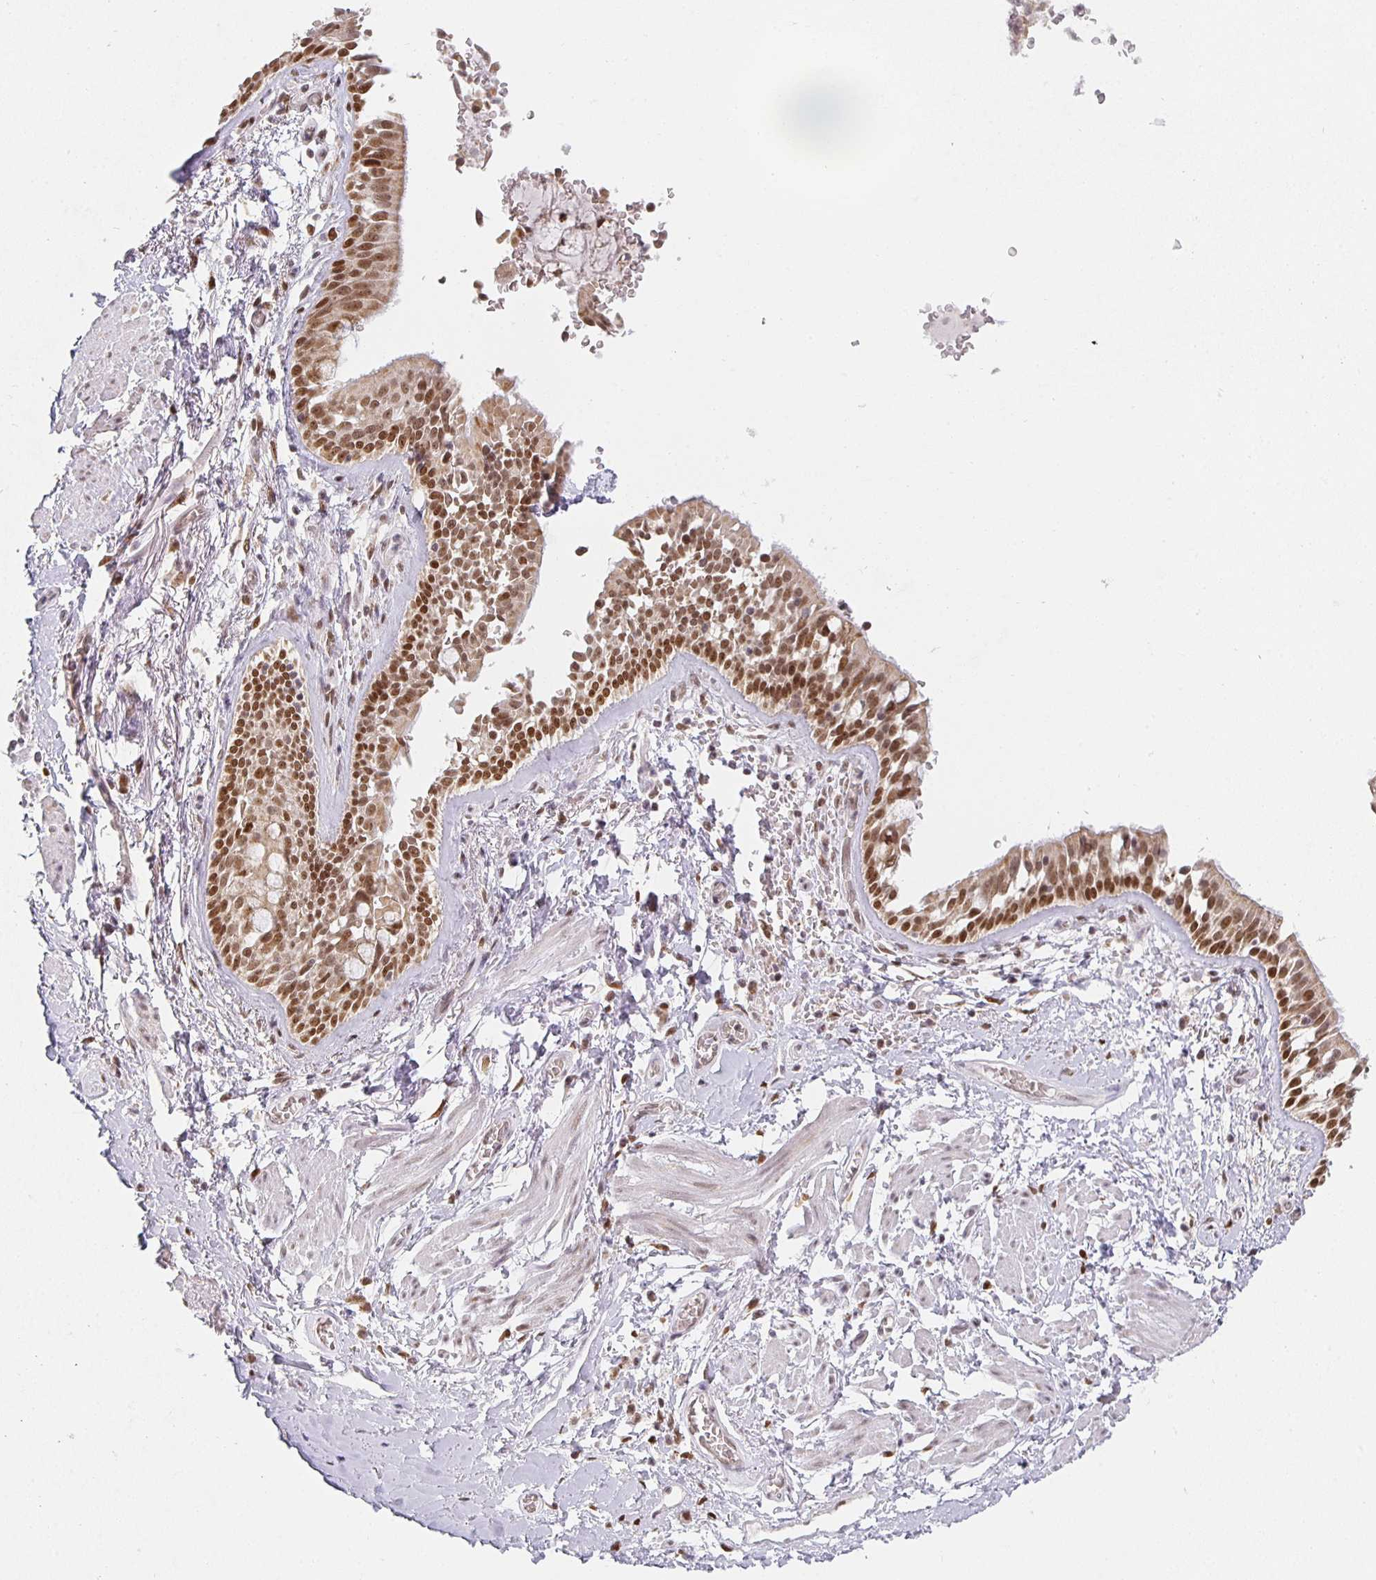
{"staining": {"intensity": "moderate", "quantity": "<25%", "location": "nuclear"}, "tissue": "adipose tissue", "cell_type": "Adipocytes", "image_type": "normal", "snomed": [{"axis": "morphology", "description": "Normal tissue, NOS"}, {"axis": "morphology", "description": "Degeneration, NOS"}, {"axis": "topography", "description": "Cartilage tissue"}, {"axis": "topography", "description": "Lung"}], "caption": "An immunohistochemistry (IHC) histopathology image of benign tissue is shown. Protein staining in brown highlights moderate nuclear positivity in adipose tissue within adipocytes.", "gene": "SMARCA2", "patient": {"sex": "female", "age": 61}}